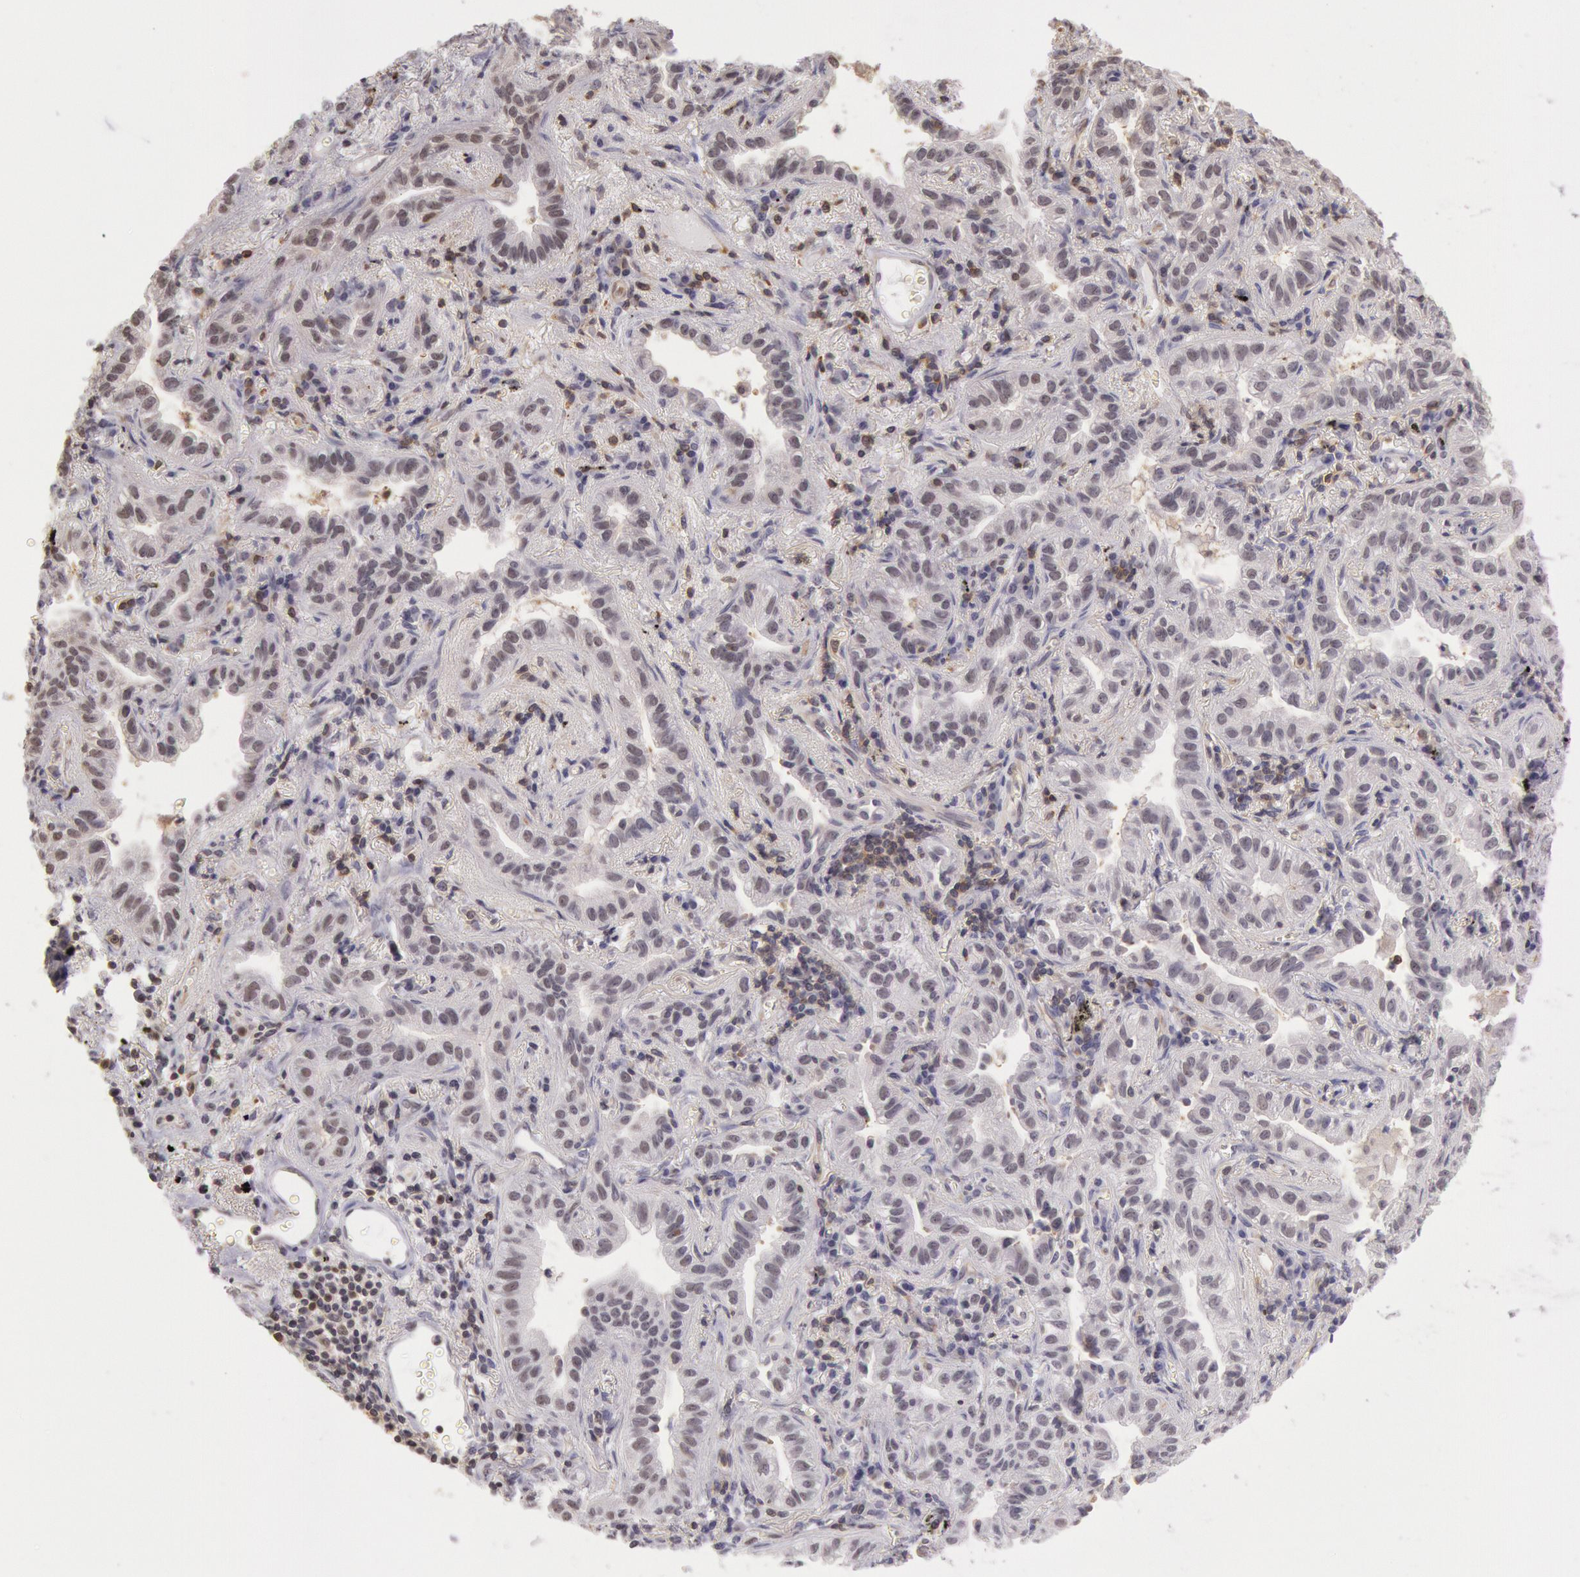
{"staining": {"intensity": "moderate", "quantity": "<25%", "location": "nuclear"}, "tissue": "lung cancer", "cell_type": "Tumor cells", "image_type": "cancer", "snomed": [{"axis": "morphology", "description": "Adenocarcinoma, NOS"}, {"axis": "topography", "description": "Lung"}], "caption": "IHC image of neoplastic tissue: lung cancer stained using immunohistochemistry exhibits low levels of moderate protein expression localized specifically in the nuclear of tumor cells, appearing as a nuclear brown color.", "gene": "HIF1A", "patient": {"sex": "female", "age": 50}}